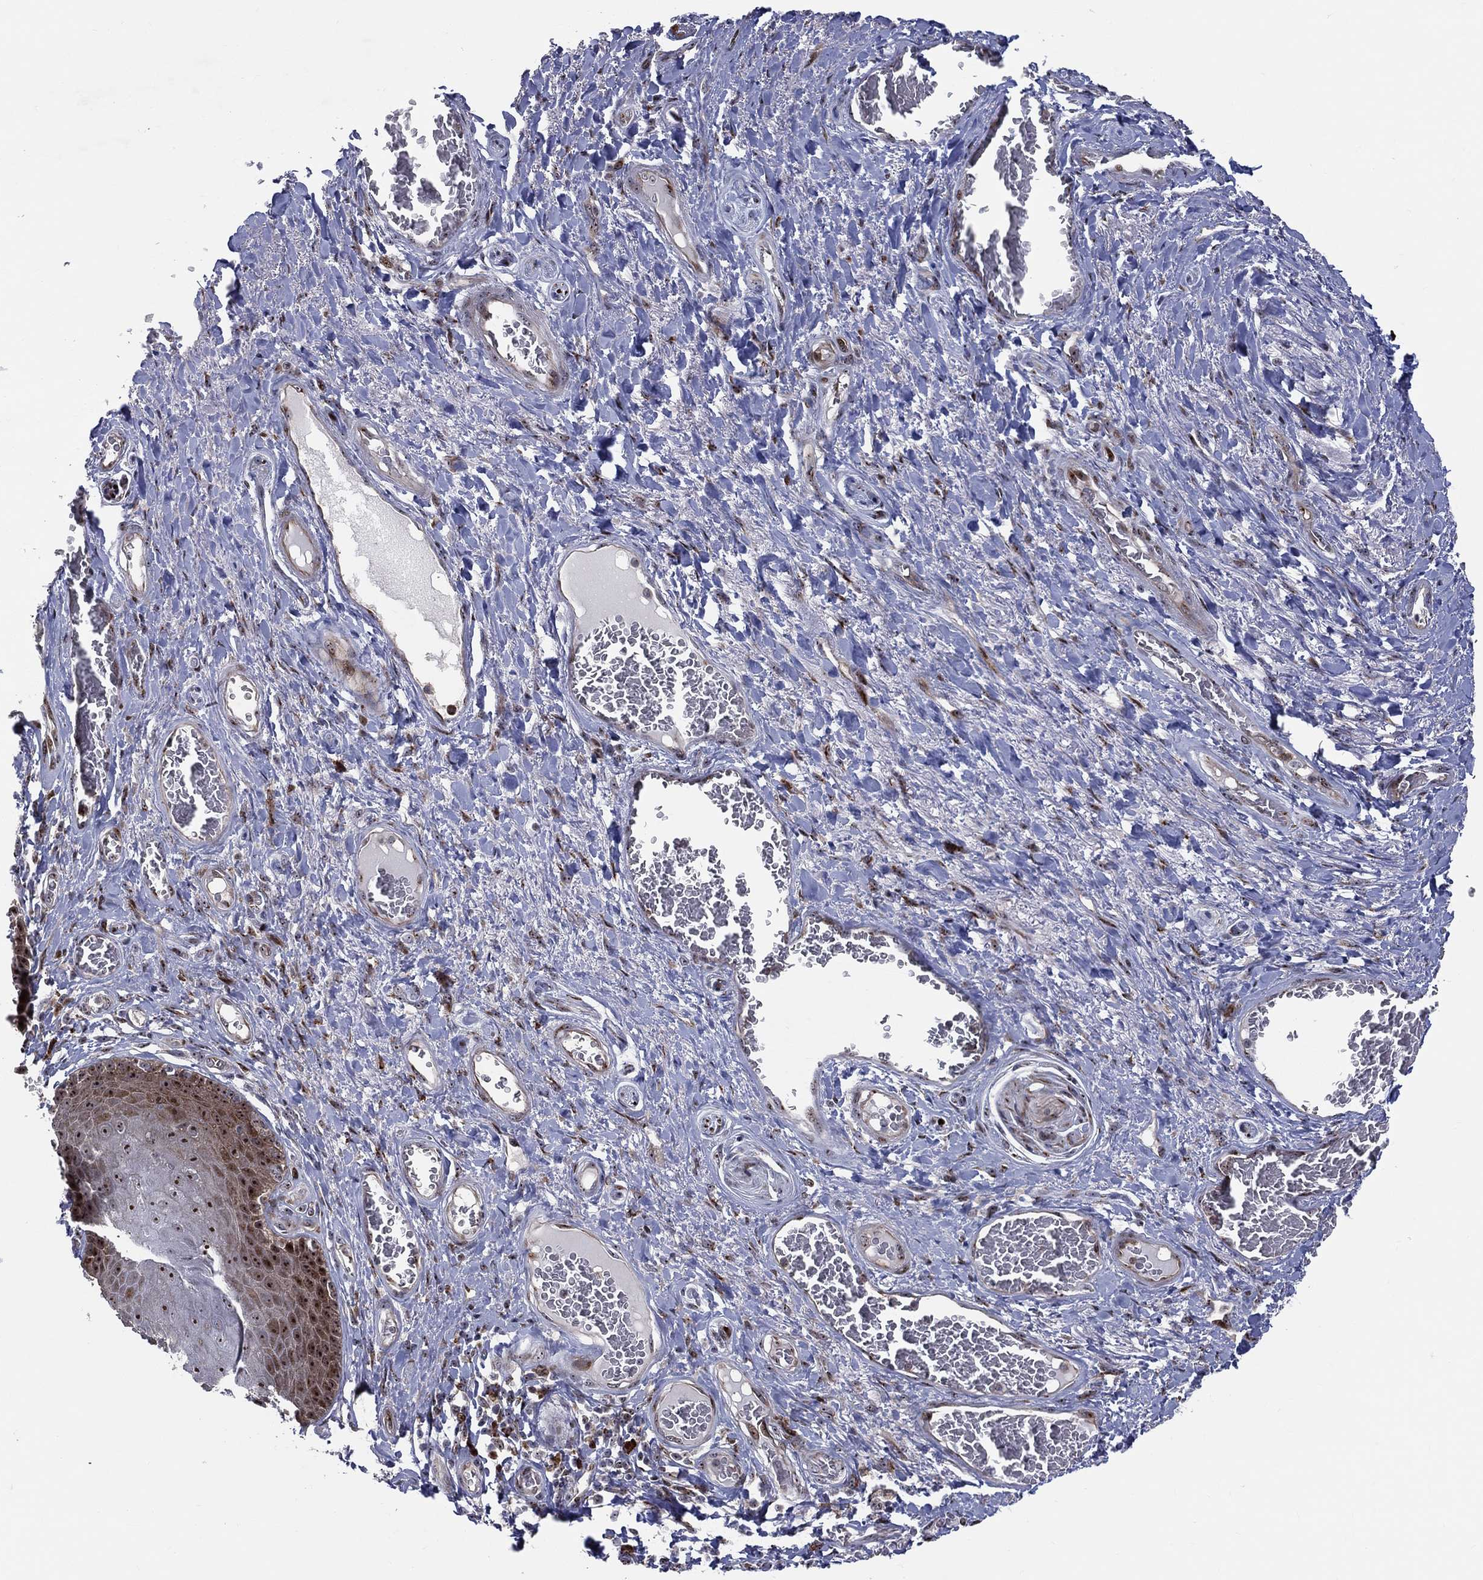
{"staining": {"intensity": "strong", "quantity": "25%-75%", "location": "cytoplasmic/membranous,nuclear"}, "tissue": "skin", "cell_type": "Epidermal cells", "image_type": "normal", "snomed": [{"axis": "morphology", "description": "Normal tissue, NOS"}, {"axis": "topography", "description": "Skeletal muscle"}, {"axis": "topography", "description": "Anal"}, {"axis": "topography", "description": "Peripheral nerve tissue"}], "caption": "Epidermal cells demonstrate high levels of strong cytoplasmic/membranous,nuclear expression in about 25%-75% of cells in normal skin.", "gene": "VHL", "patient": {"sex": "male", "age": 53}}